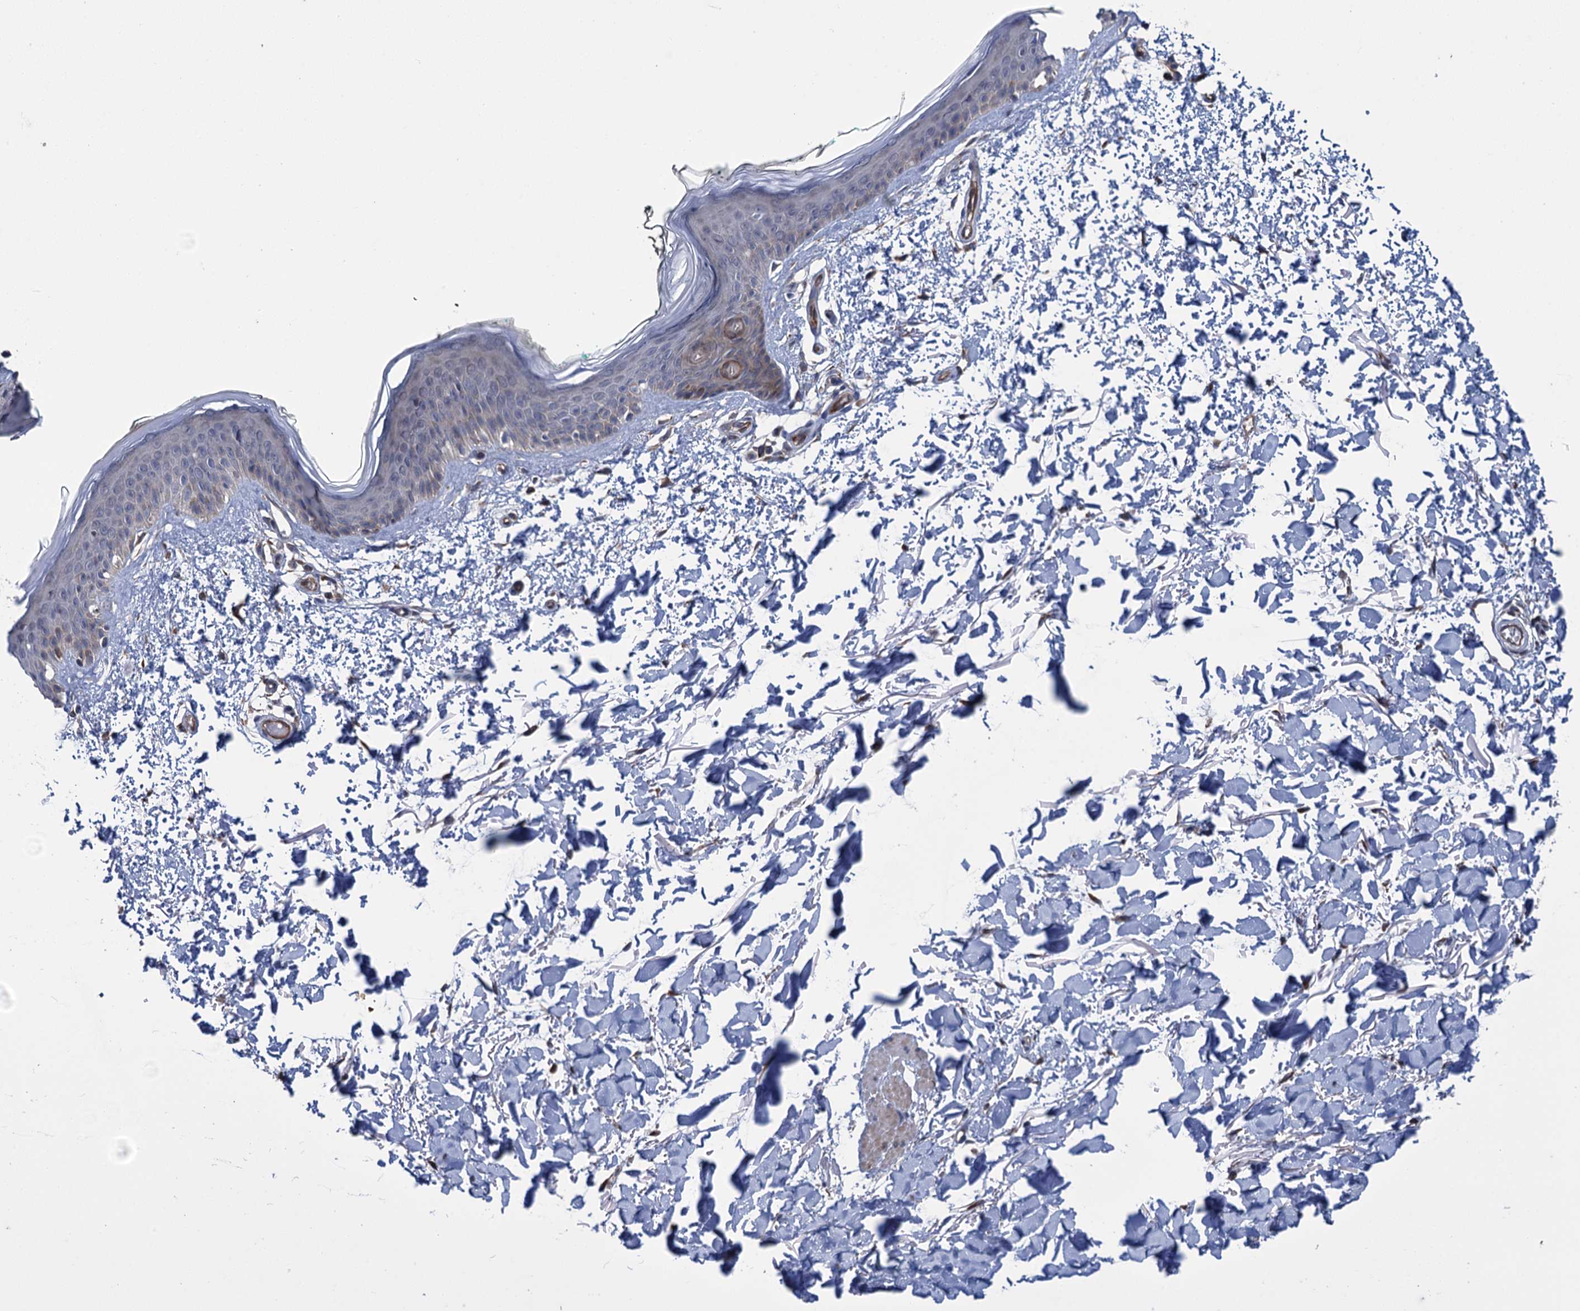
{"staining": {"intensity": "negative", "quantity": "none", "location": "none"}, "tissue": "skin", "cell_type": "Fibroblasts", "image_type": "normal", "snomed": [{"axis": "morphology", "description": "Normal tissue, NOS"}, {"axis": "topography", "description": "Skin"}], "caption": "This is an IHC photomicrograph of unremarkable skin. There is no staining in fibroblasts.", "gene": "CNTN5", "patient": {"sex": "male", "age": 62}}